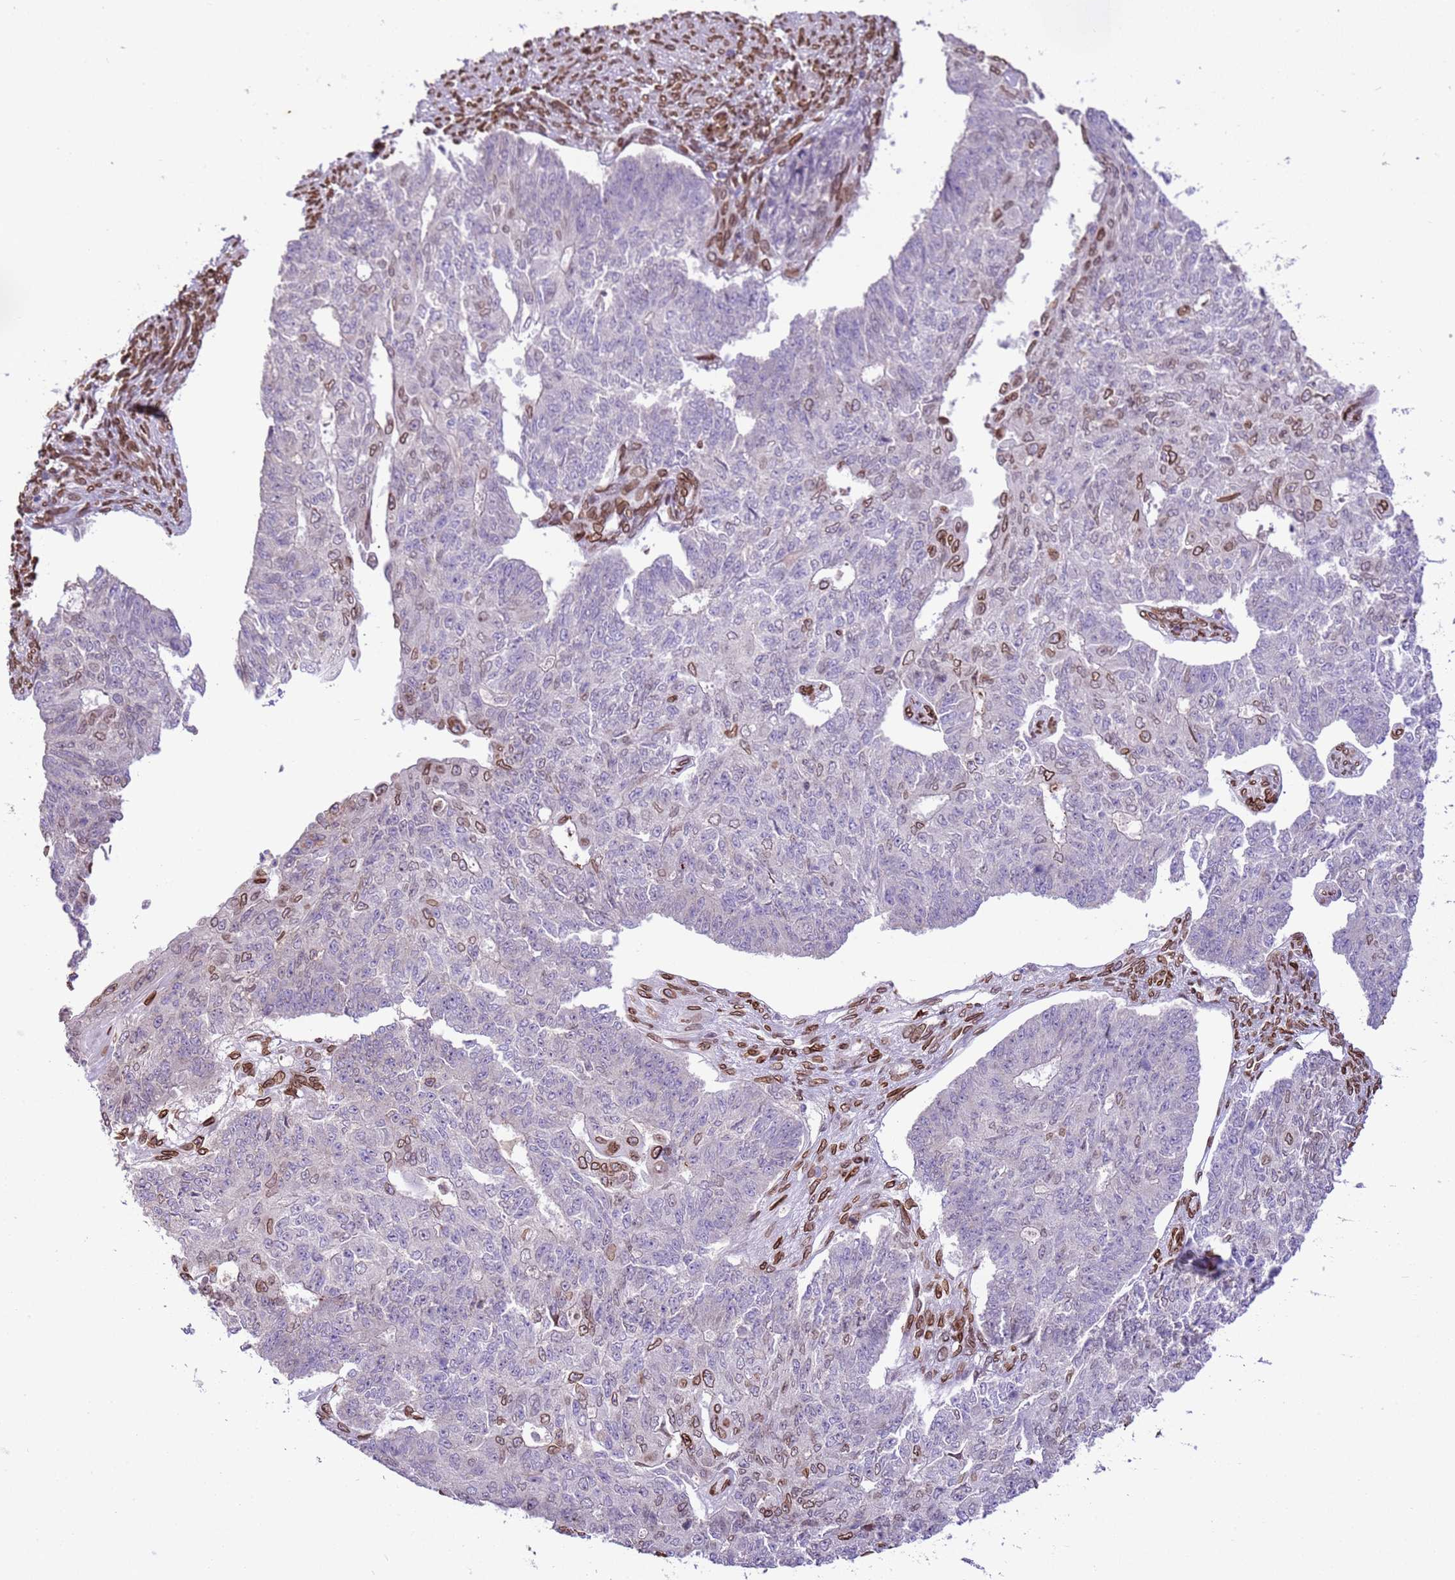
{"staining": {"intensity": "moderate", "quantity": "<25%", "location": "cytoplasmic/membranous,nuclear"}, "tissue": "endometrial cancer", "cell_type": "Tumor cells", "image_type": "cancer", "snomed": [{"axis": "morphology", "description": "Adenocarcinoma, NOS"}, {"axis": "topography", "description": "Endometrium"}], "caption": "This image demonstrates immunohistochemistry staining of human endometrial cancer, with low moderate cytoplasmic/membranous and nuclear staining in approximately <25% of tumor cells.", "gene": "TMEM47", "patient": {"sex": "female", "age": 32}}